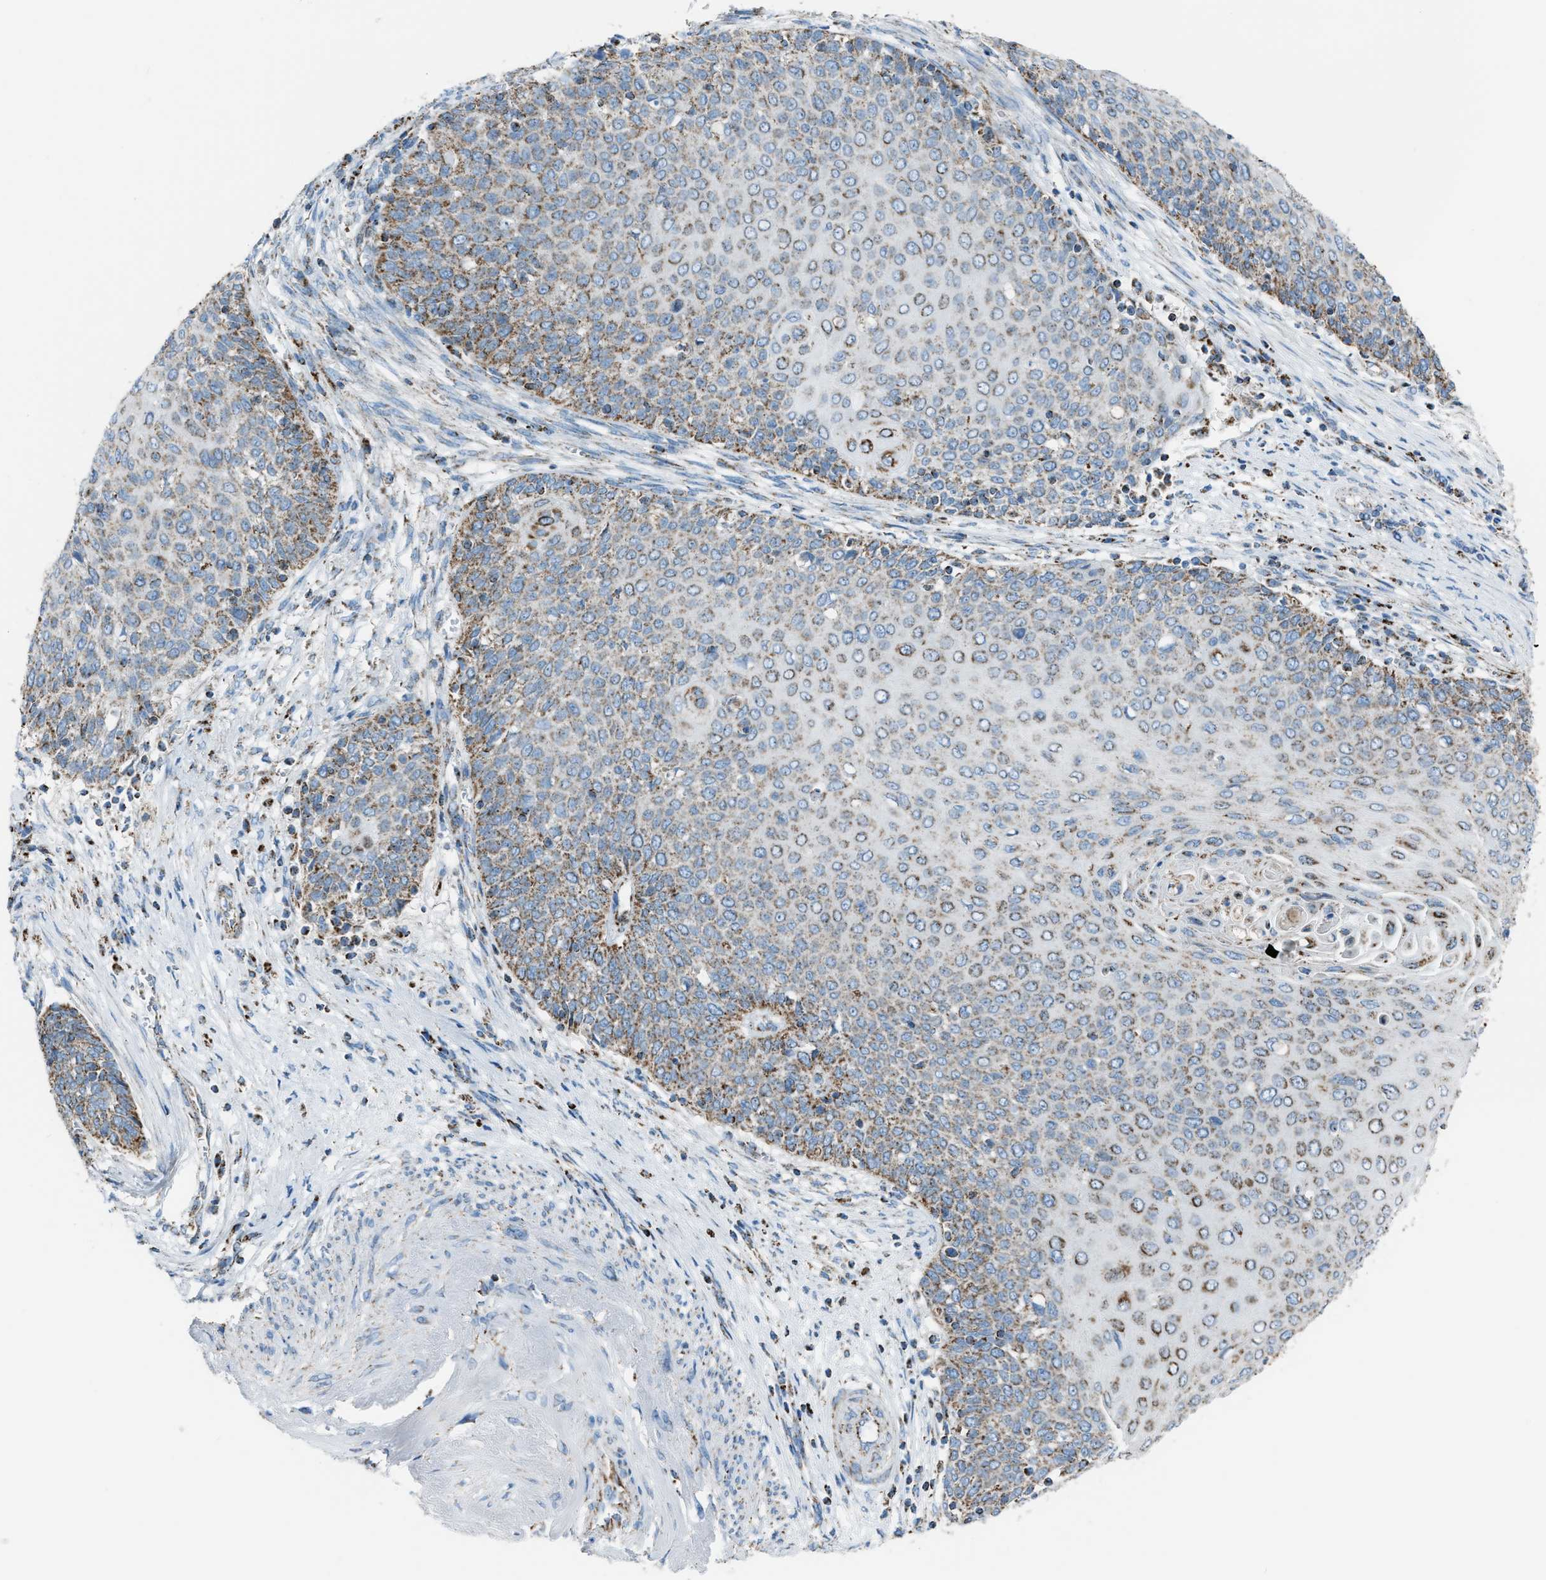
{"staining": {"intensity": "moderate", "quantity": ">75%", "location": "cytoplasmic/membranous"}, "tissue": "cervical cancer", "cell_type": "Tumor cells", "image_type": "cancer", "snomed": [{"axis": "morphology", "description": "Squamous cell carcinoma, NOS"}, {"axis": "topography", "description": "Cervix"}], "caption": "IHC of cervical cancer (squamous cell carcinoma) shows medium levels of moderate cytoplasmic/membranous expression in about >75% of tumor cells. (Stains: DAB (3,3'-diaminobenzidine) in brown, nuclei in blue, Microscopy: brightfield microscopy at high magnification).", "gene": "MDH2", "patient": {"sex": "female", "age": 39}}